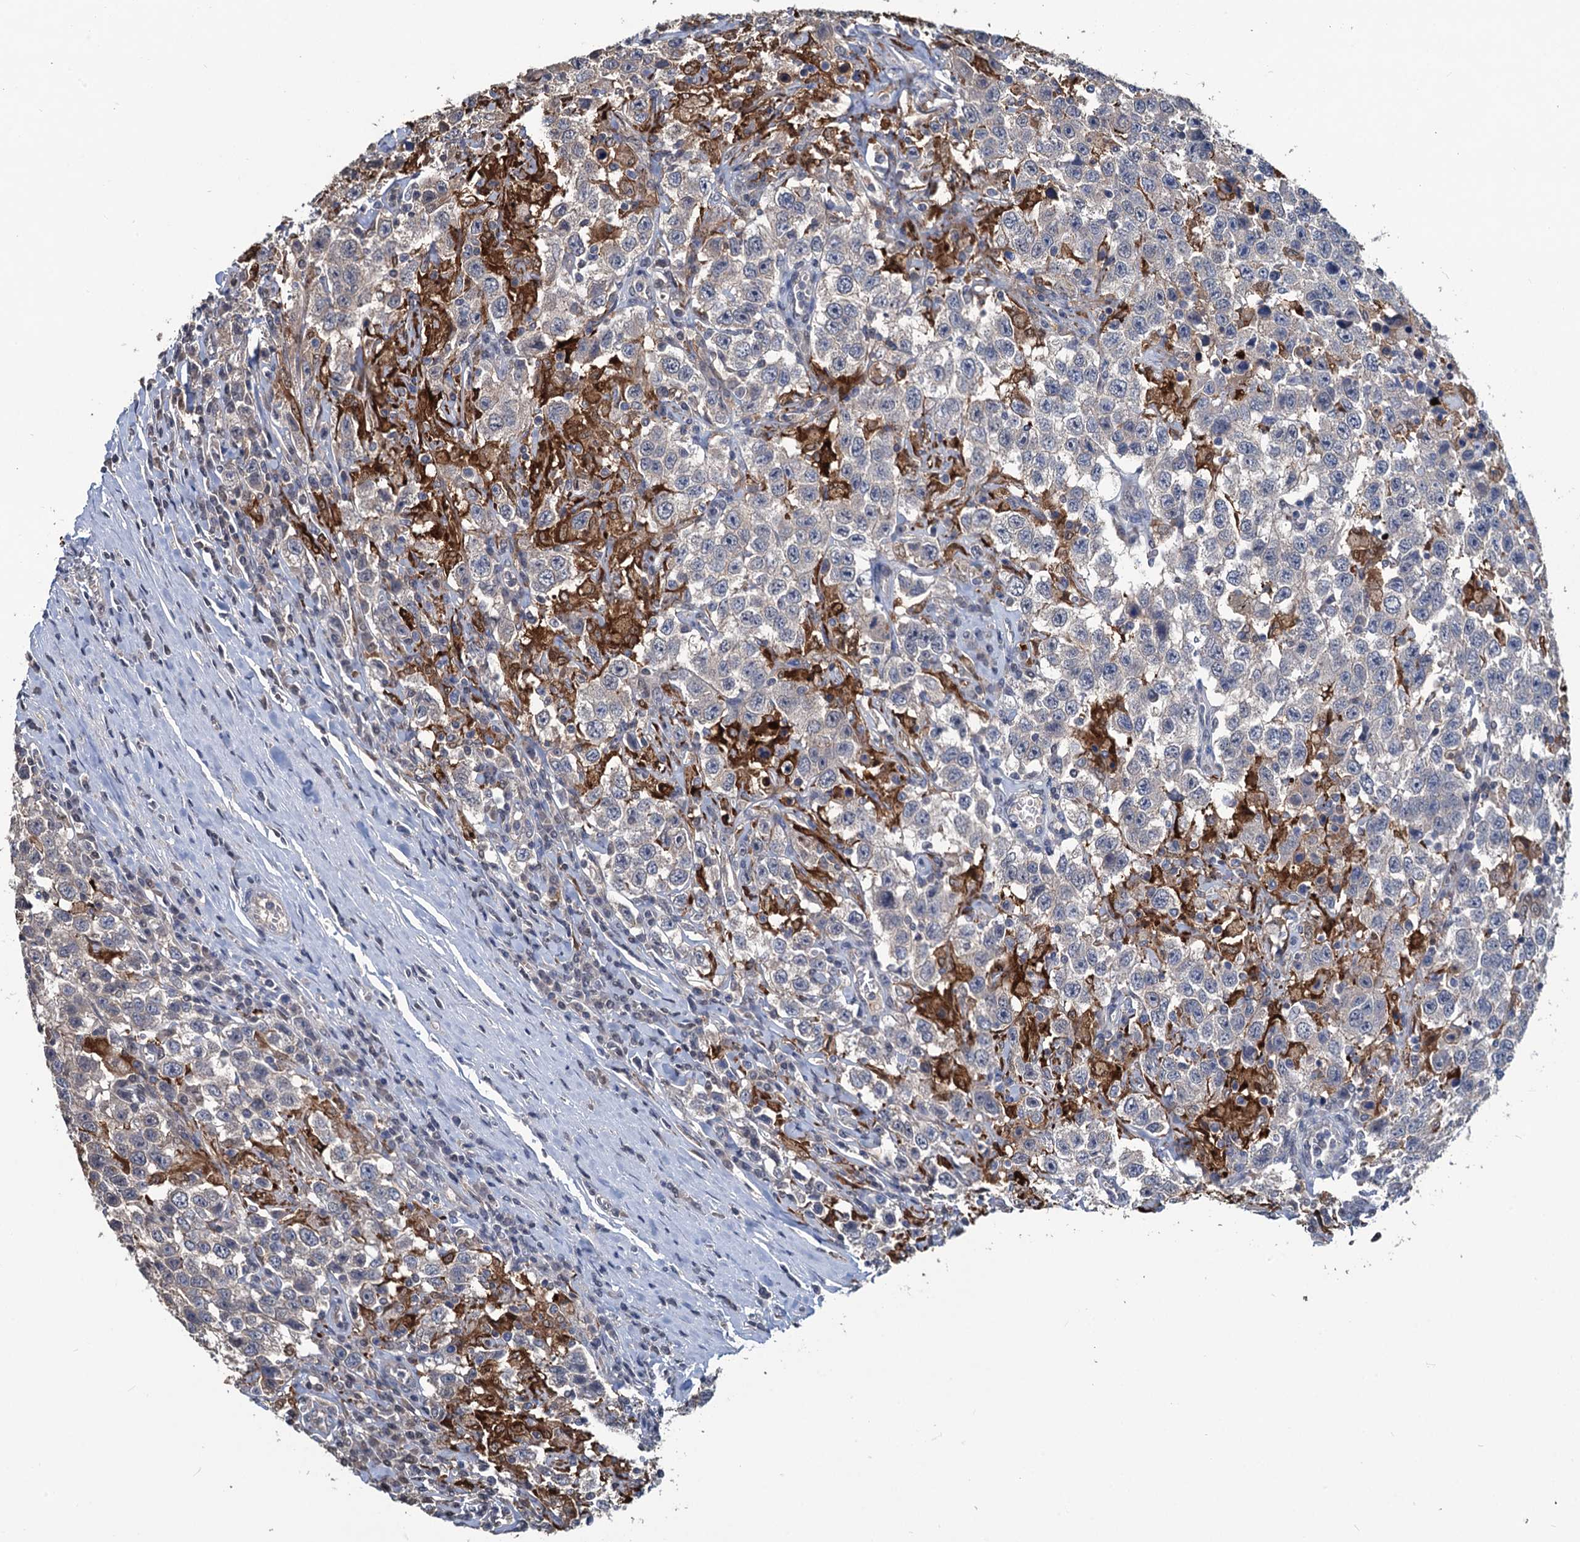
{"staining": {"intensity": "weak", "quantity": "<25%", "location": "cytoplasmic/membranous"}, "tissue": "testis cancer", "cell_type": "Tumor cells", "image_type": "cancer", "snomed": [{"axis": "morphology", "description": "Seminoma, NOS"}, {"axis": "topography", "description": "Testis"}], "caption": "High magnification brightfield microscopy of testis cancer stained with DAB (brown) and counterstained with hematoxylin (blue): tumor cells show no significant staining.", "gene": "RTKN2", "patient": {"sex": "male", "age": 41}}